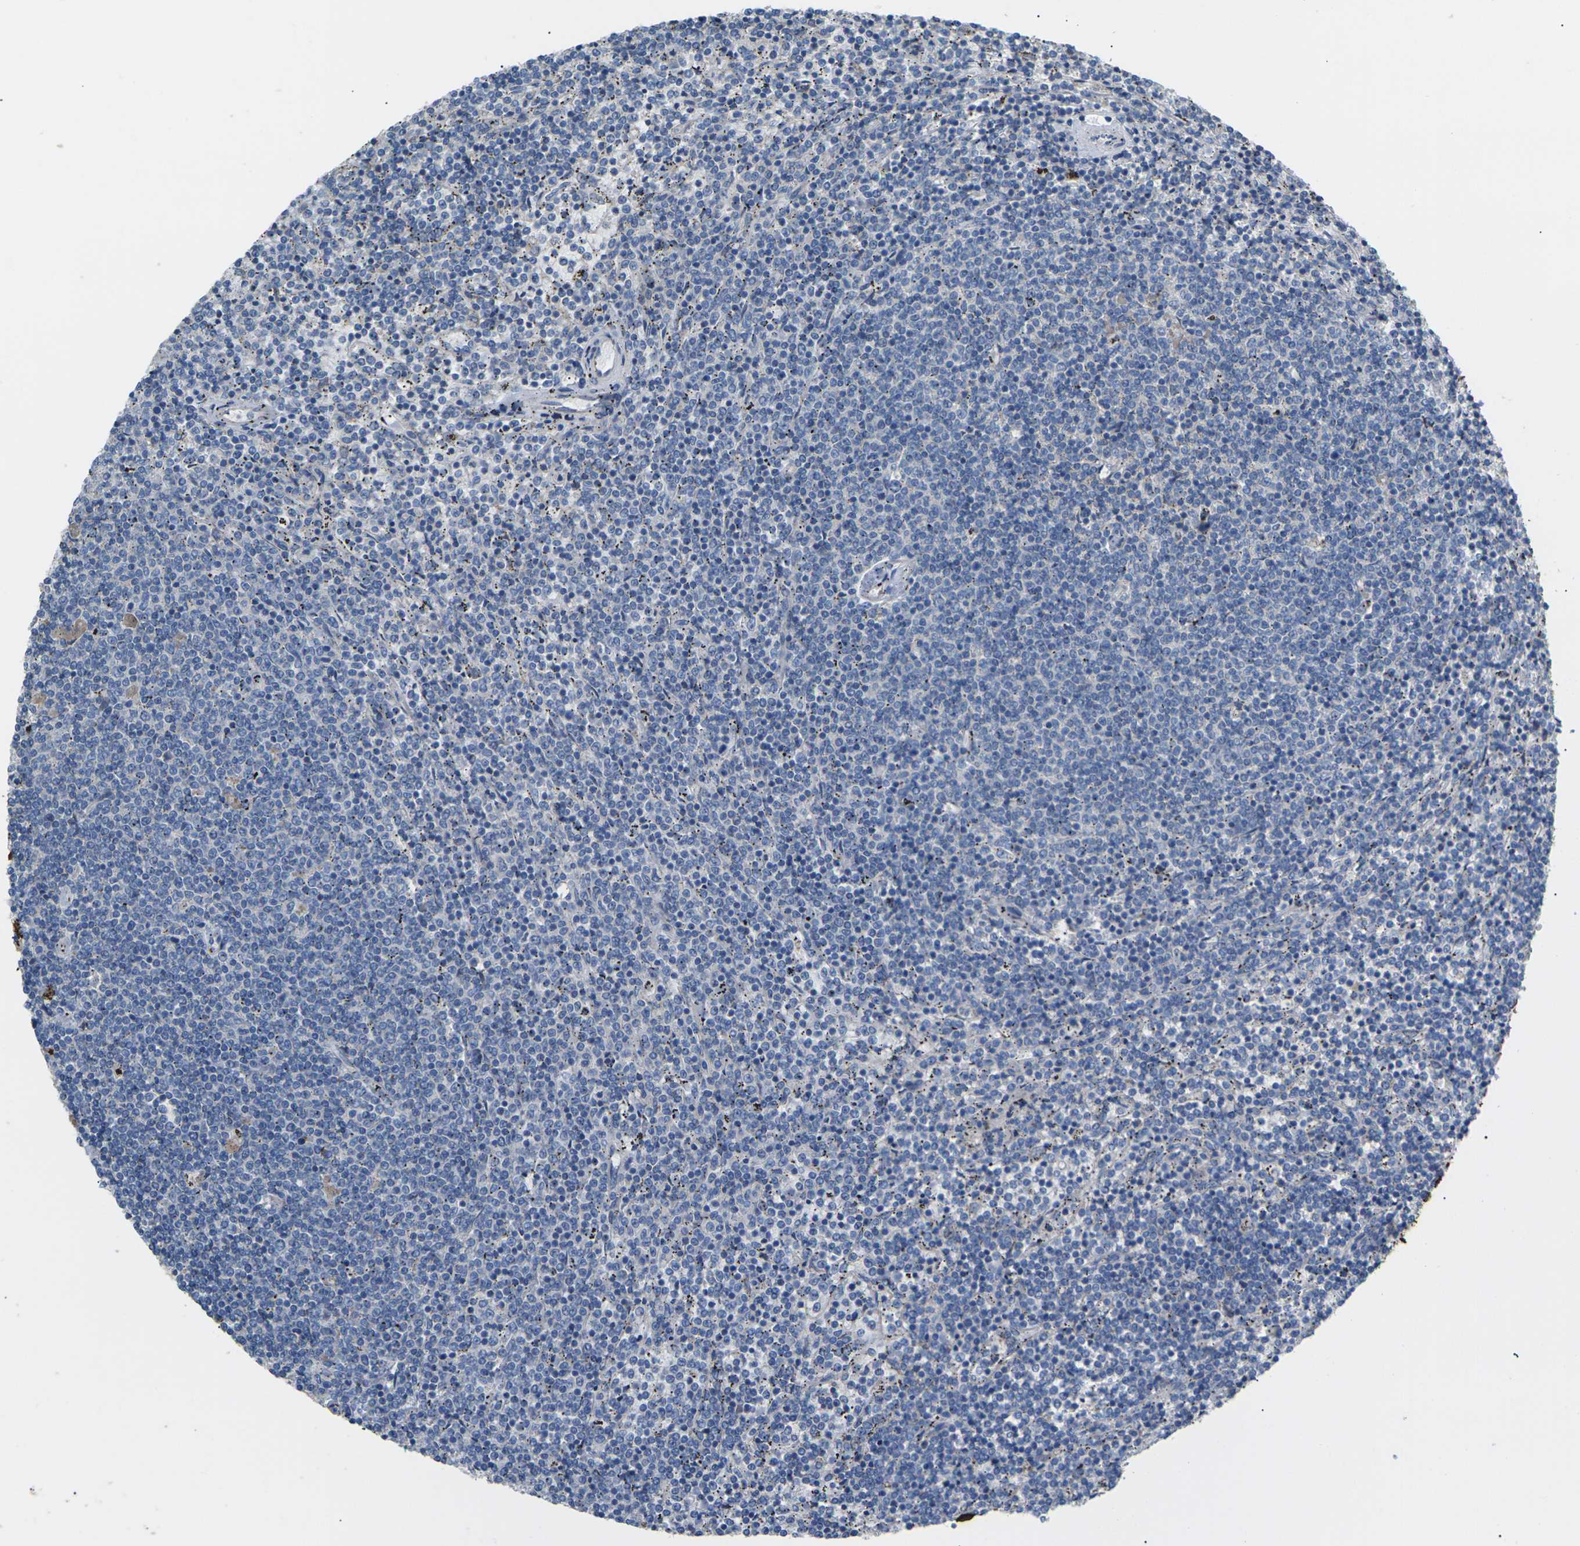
{"staining": {"intensity": "negative", "quantity": "none", "location": "none"}, "tissue": "lymphoma", "cell_type": "Tumor cells", "image_type": "cancer", "snomed": [{"axis": "morphology", "description": "Malignant lymphoma, non-Hodgkin's type, Low grade"}, {"axis": "topography", "description": "Spleen"}], "caption": "High magnification brightfield microscopy of low-grade malignant lymphoma, non-Hodgkin's type stained with DAB (3,3'-diaminobenzidine) (brown) and counterstained with hematoxylin (blue): tumor cells show no significant positivity.", "gene": "KLHDC8B", "patient": {"sex": "female", "age": 50}}